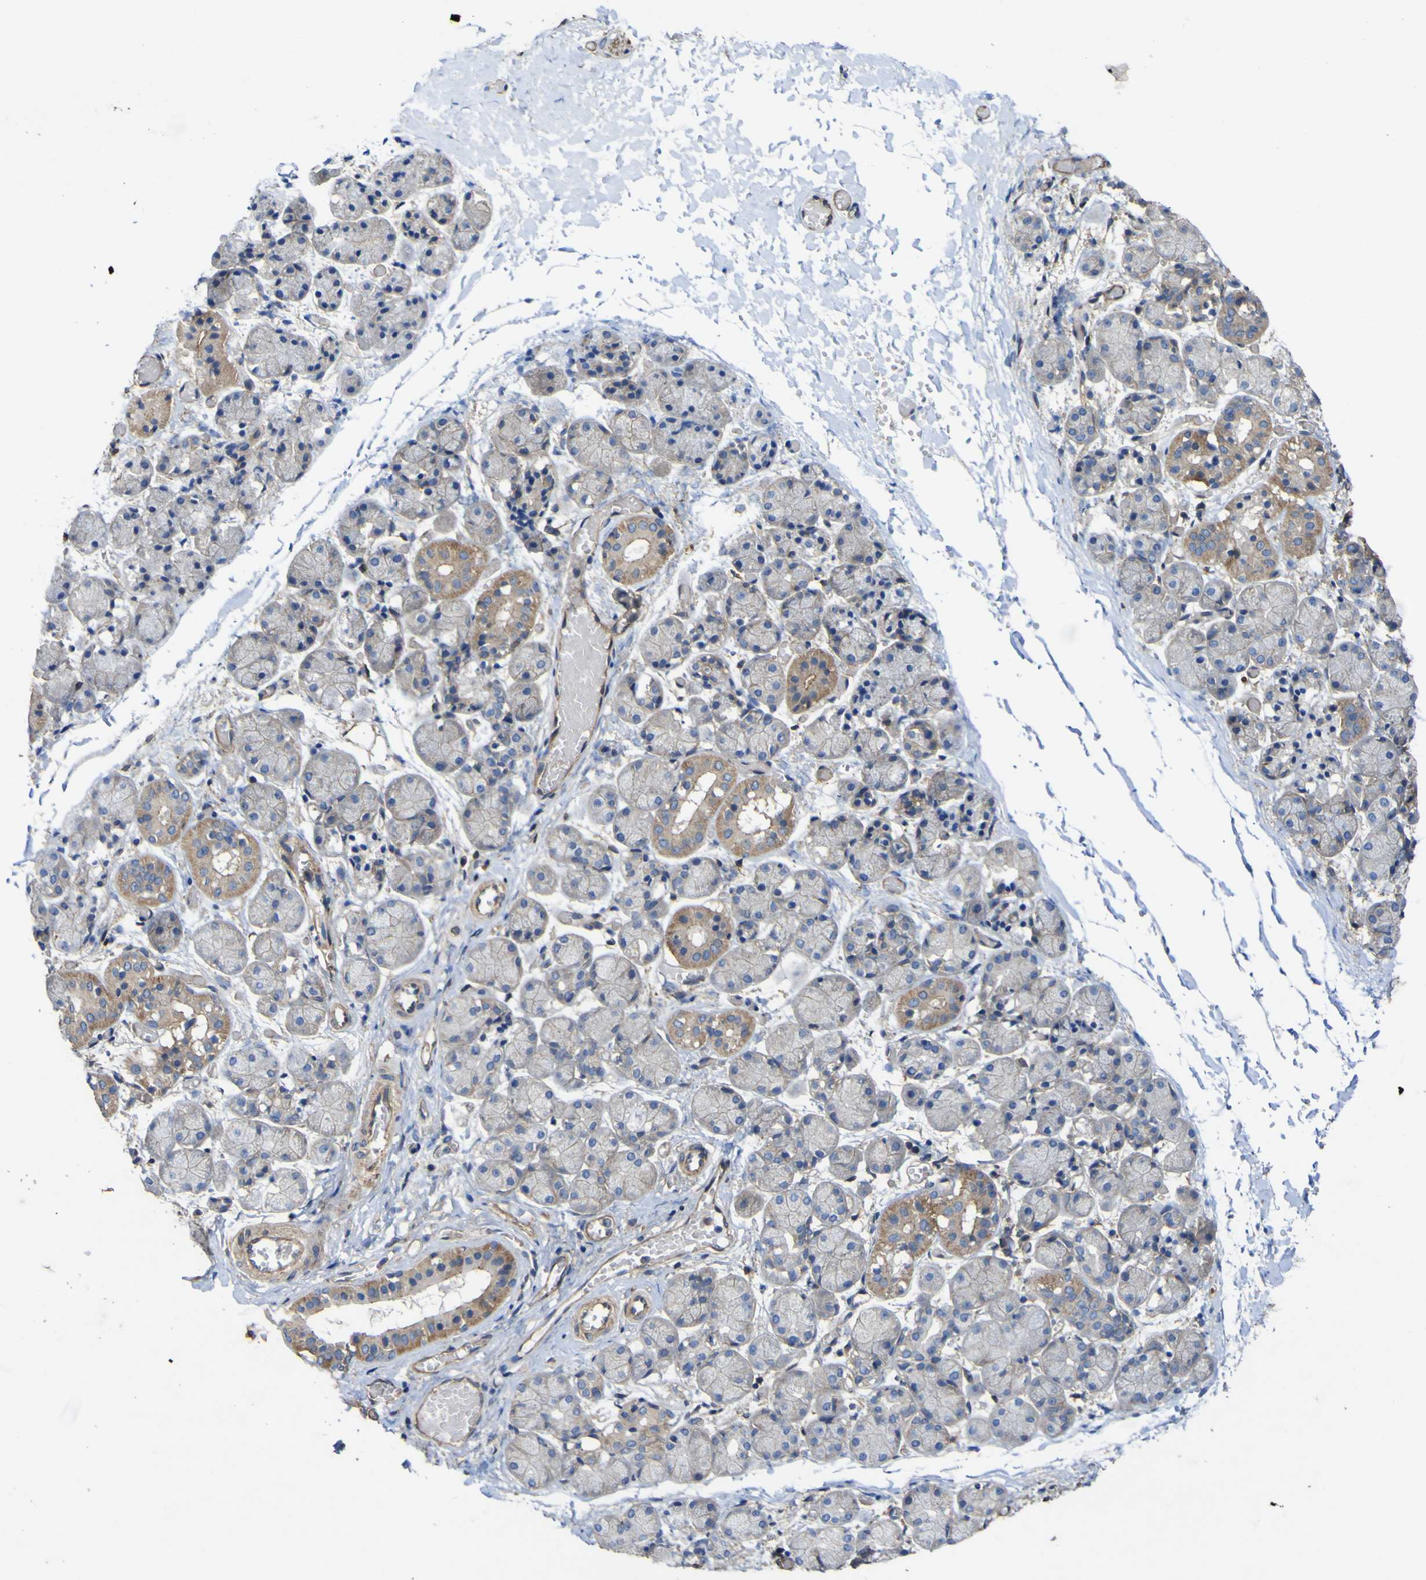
{"staining": {"intensity": "weak", "quantity": ">75%", "location": "cytoplasmic/membranous"}, "tissue": "salivary gland", "cell_type": "Glandular cells", "image_type": "normal", "snomed": [{"axis": "morphology", "description": "Normal tissue, NOS"}, {"axis": "topography", "description": "Salivary gland"}], "caption": "Immunohistochemical staining of unremarkable human salivary gland exhibits weak cytoplasmic/membranous protein expression in about >75% of glandular cells.", "gene": "TNFSF15", "patient": {"sex": "female", "age": 24}}